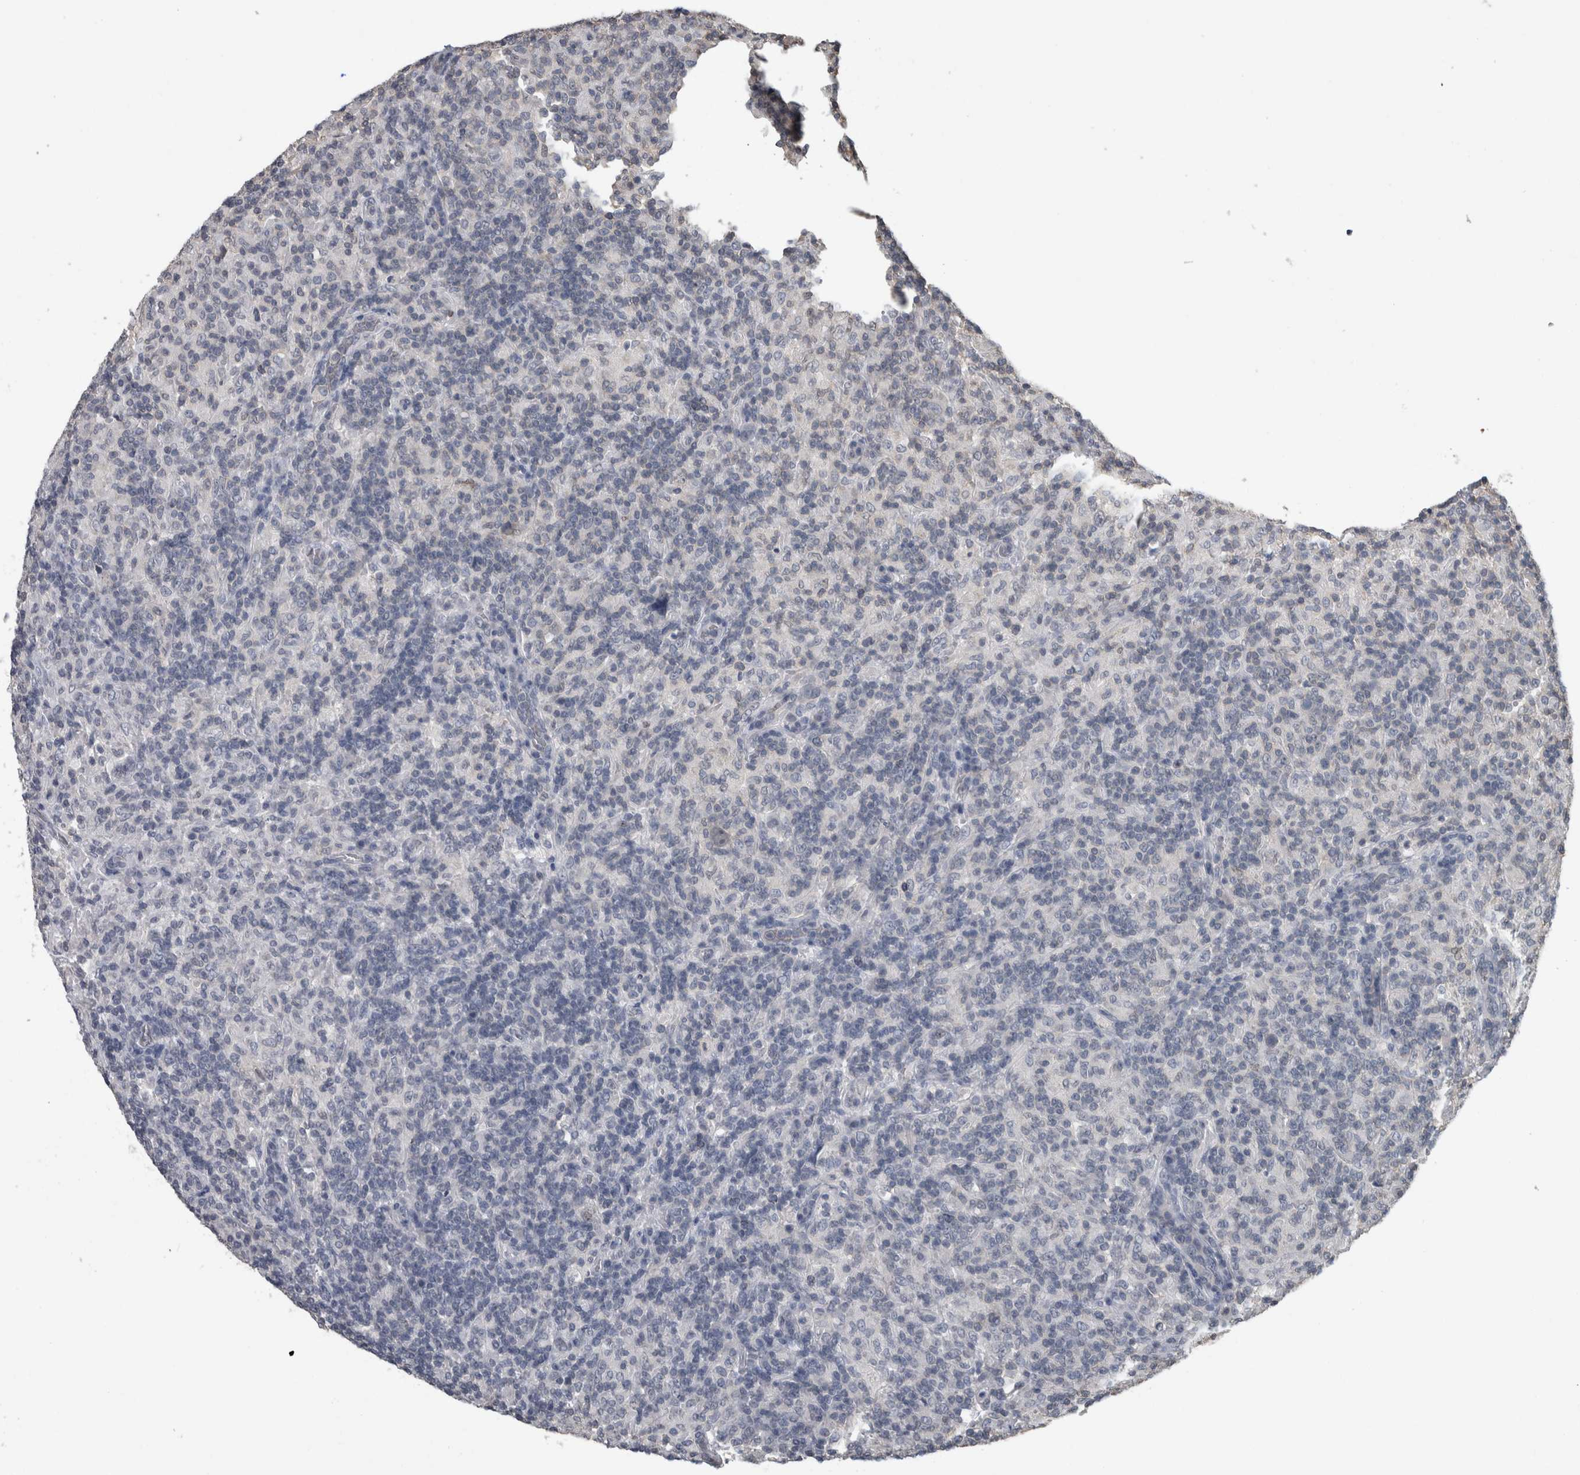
{"staining": {"intensity": "negative", "quantity": "none", "location": "none"}, "tissue": "lymphoma", "cell_type": "Tumor cells", "image_type": "cancer", "snomed": [{"axis": "morphology", "description": "Hodgkin's disease, NOS"}, {"axis": "topography", "description": "Lymph node"}], "caption": "Immunohistochemistry (IHC) histopathology image of human Hodgkin's disease stained for a protein (brown), which displays no expression in tumor cells.", "gene": "MAFF", "patient": {"sex": "male", "age": 70}}